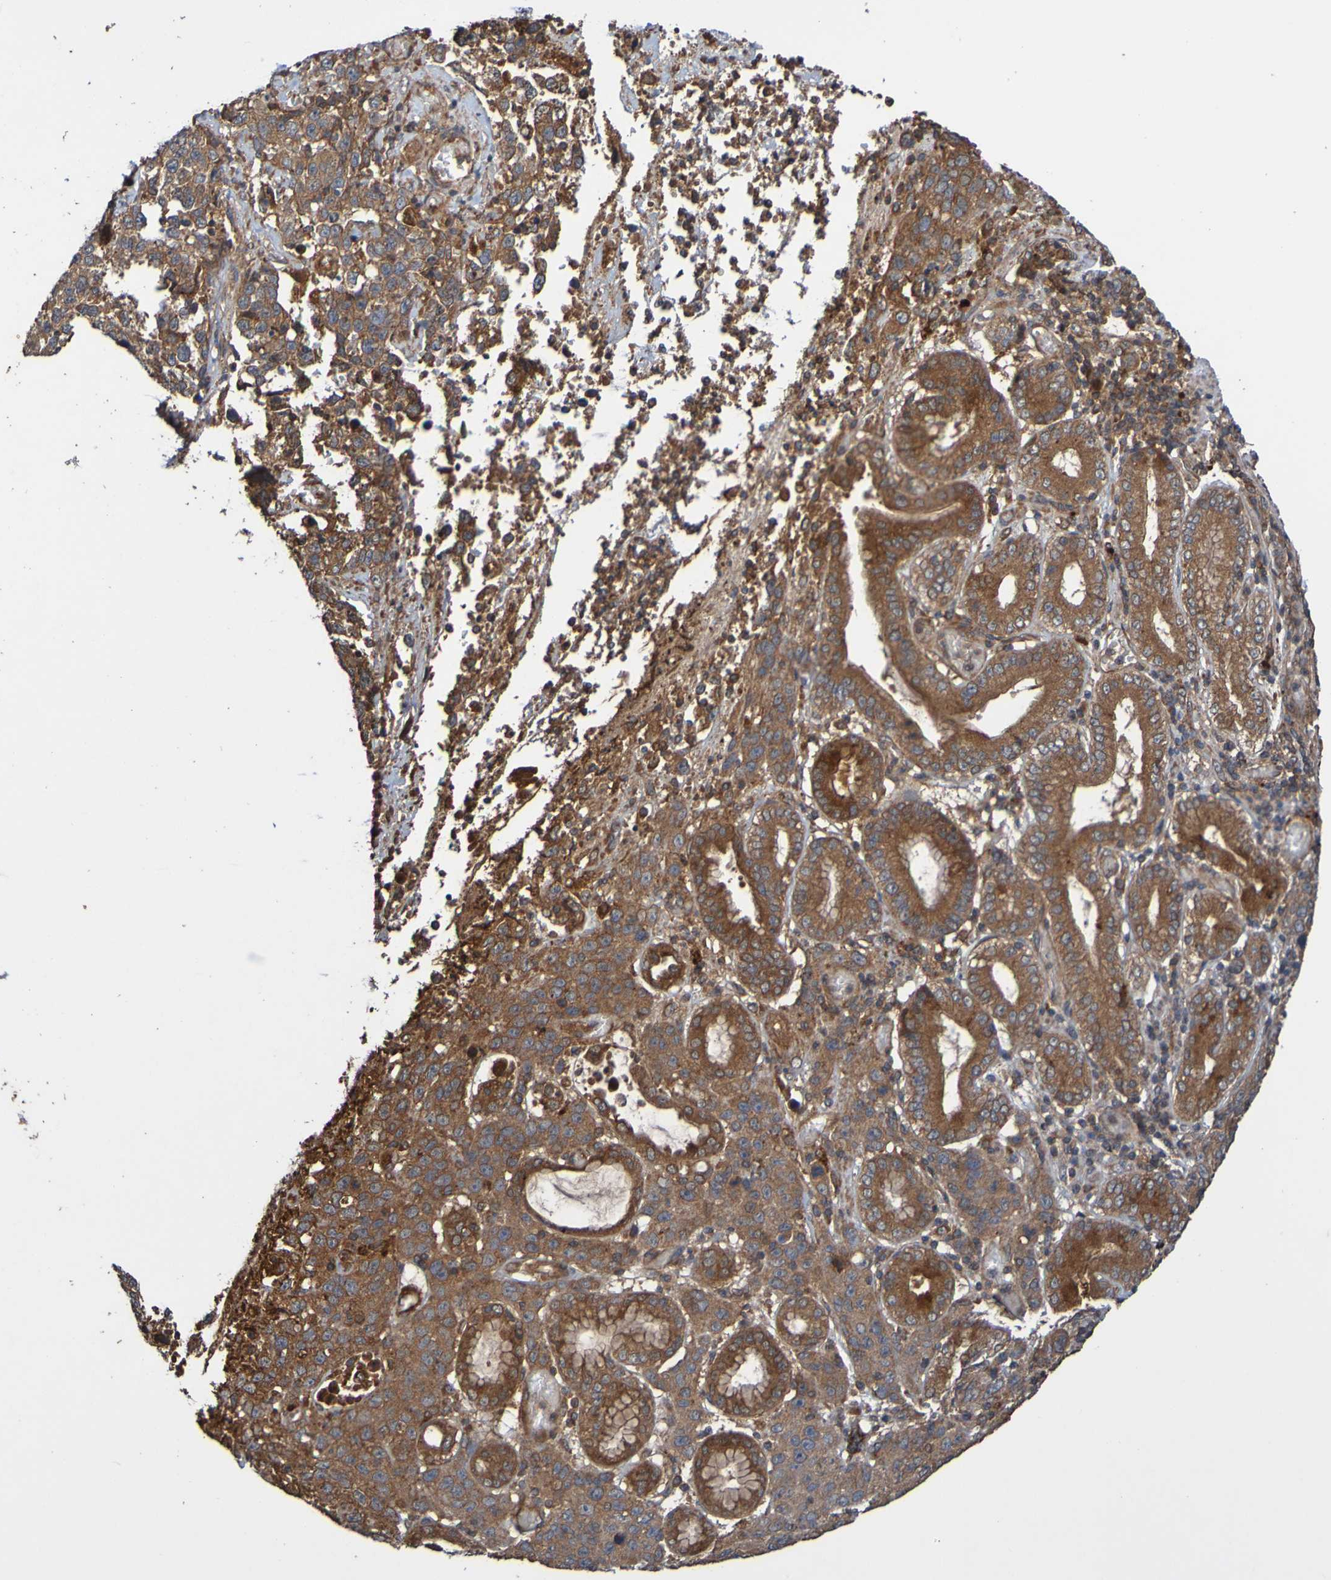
{"staining": {"intensity": "moderate", "quantity": ">75%", "location": "cytoplasmic/membranous"}, "tissue": "stomach cancer", "cell_type": "Tumor cells", "image_type": "cancer", "snomed": [{"axis": "morphology", "description": "Normal tissue, NOS"}, {"axis": "morphology", "description": "Adenocarcinoma, NOS"}, {"axis": "topography", "description": "Stomach"}], "caption": "Human stomach cancer stained with a brown dye exhibits moderate cytoplasmic/membranous positive expression in about >75% of tumor cells.", "gene": "UCN", "patient": {"sex": "male", "age": 48}}